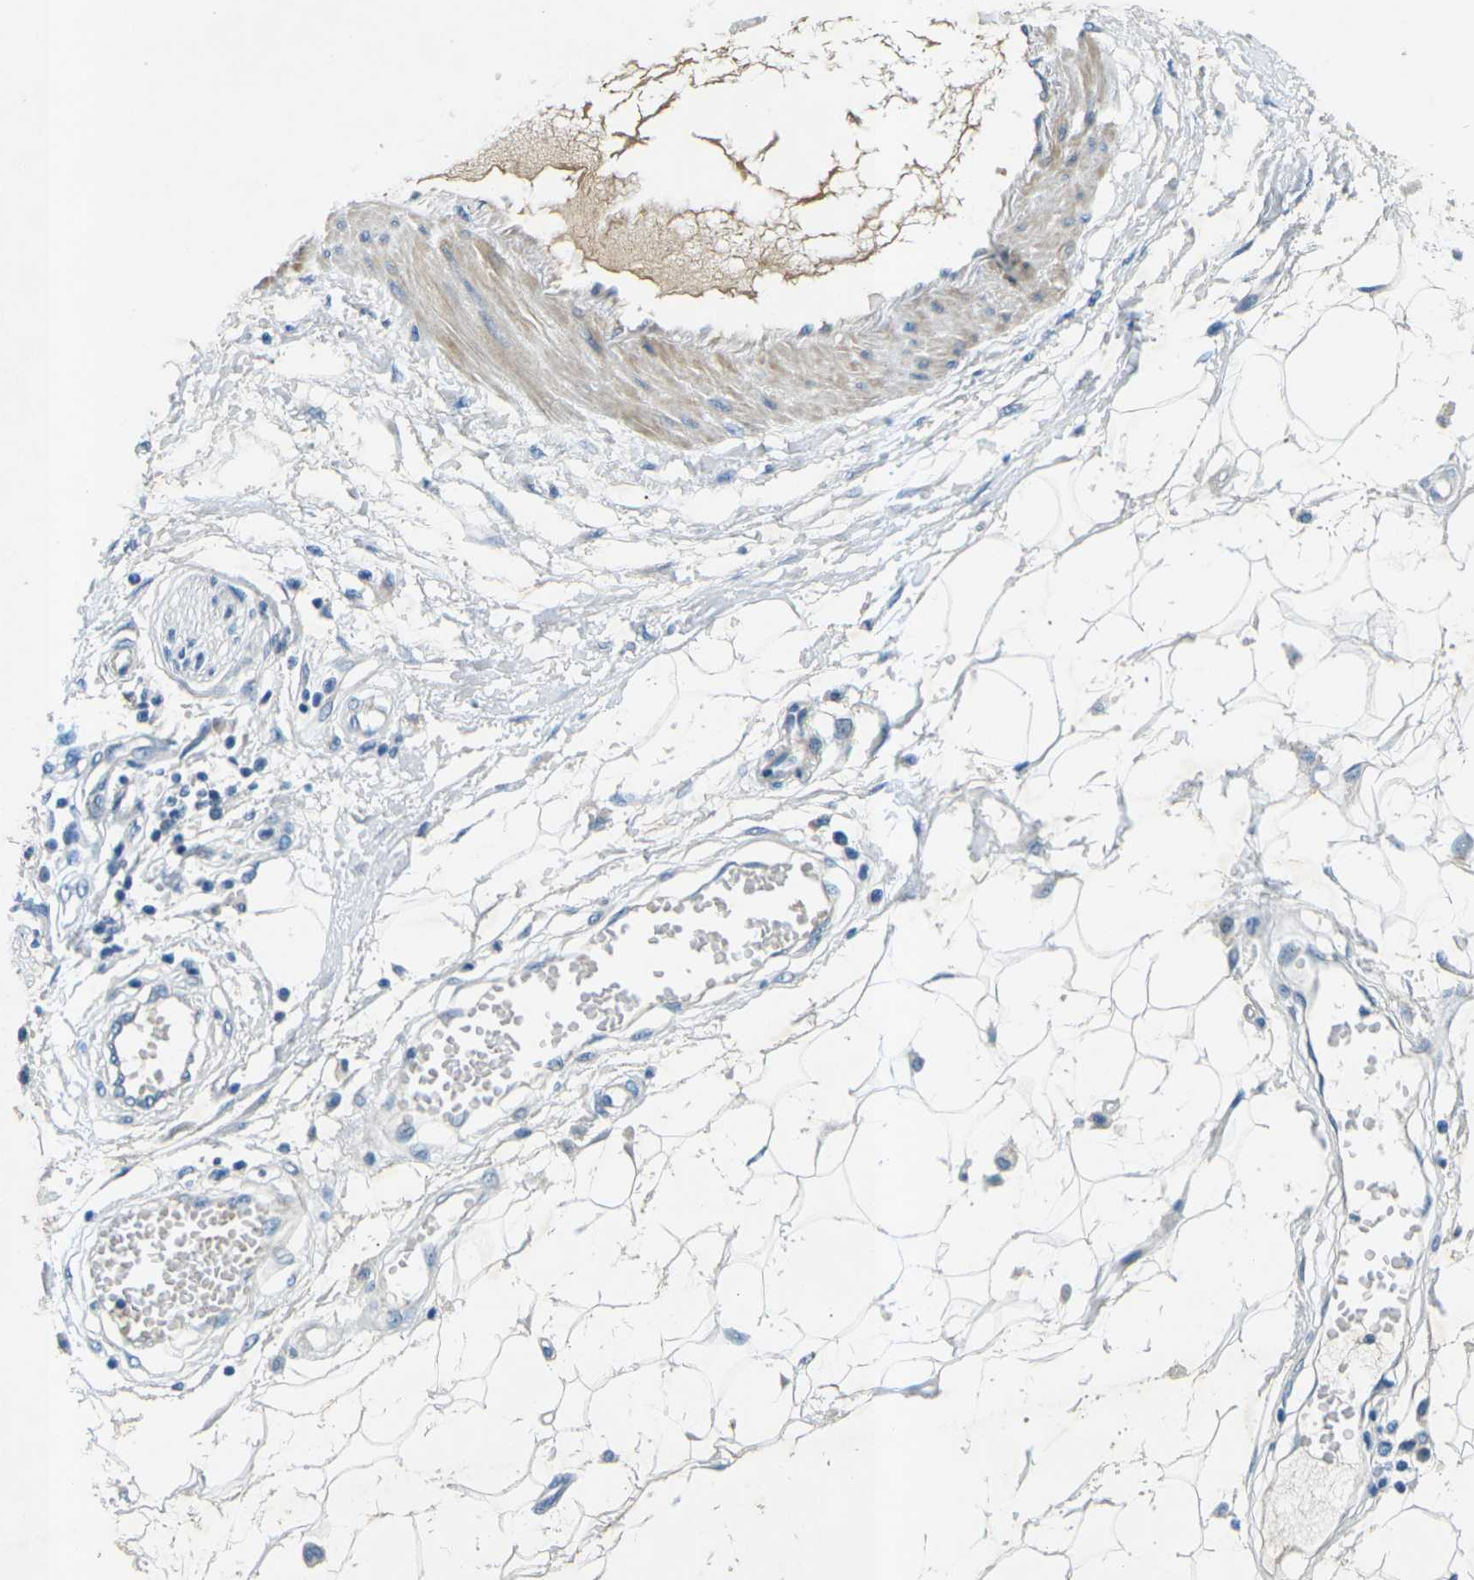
{"staining": {"intensity": "negative", "quantity": "none", "location": "none"}, "tissue": "adipose tissue", "cell_type": "Adipocytes", "image_type": "normal", "snomed": [{"axis": "morphology", "description": "Normal tissue, NOS"}, {"axis": "morphology", "description": "Squamous cell carcinoma, NOS"}, {"axis": "topography", "description": "Skin"}, {"axis": "topography", "description": "Peripheral nerve tissue"}], "caption": "Image shows no significant protein positivity in adipocytes of unremarkable adipose tissue. The staining was performed using DAB to visualize the protein expression in brown, while the nuclei were stained in blue with hematoxylin (Magnification: 20x).", "gene": "CTNND1", "patient": {"sex": "male", "age": 83}}